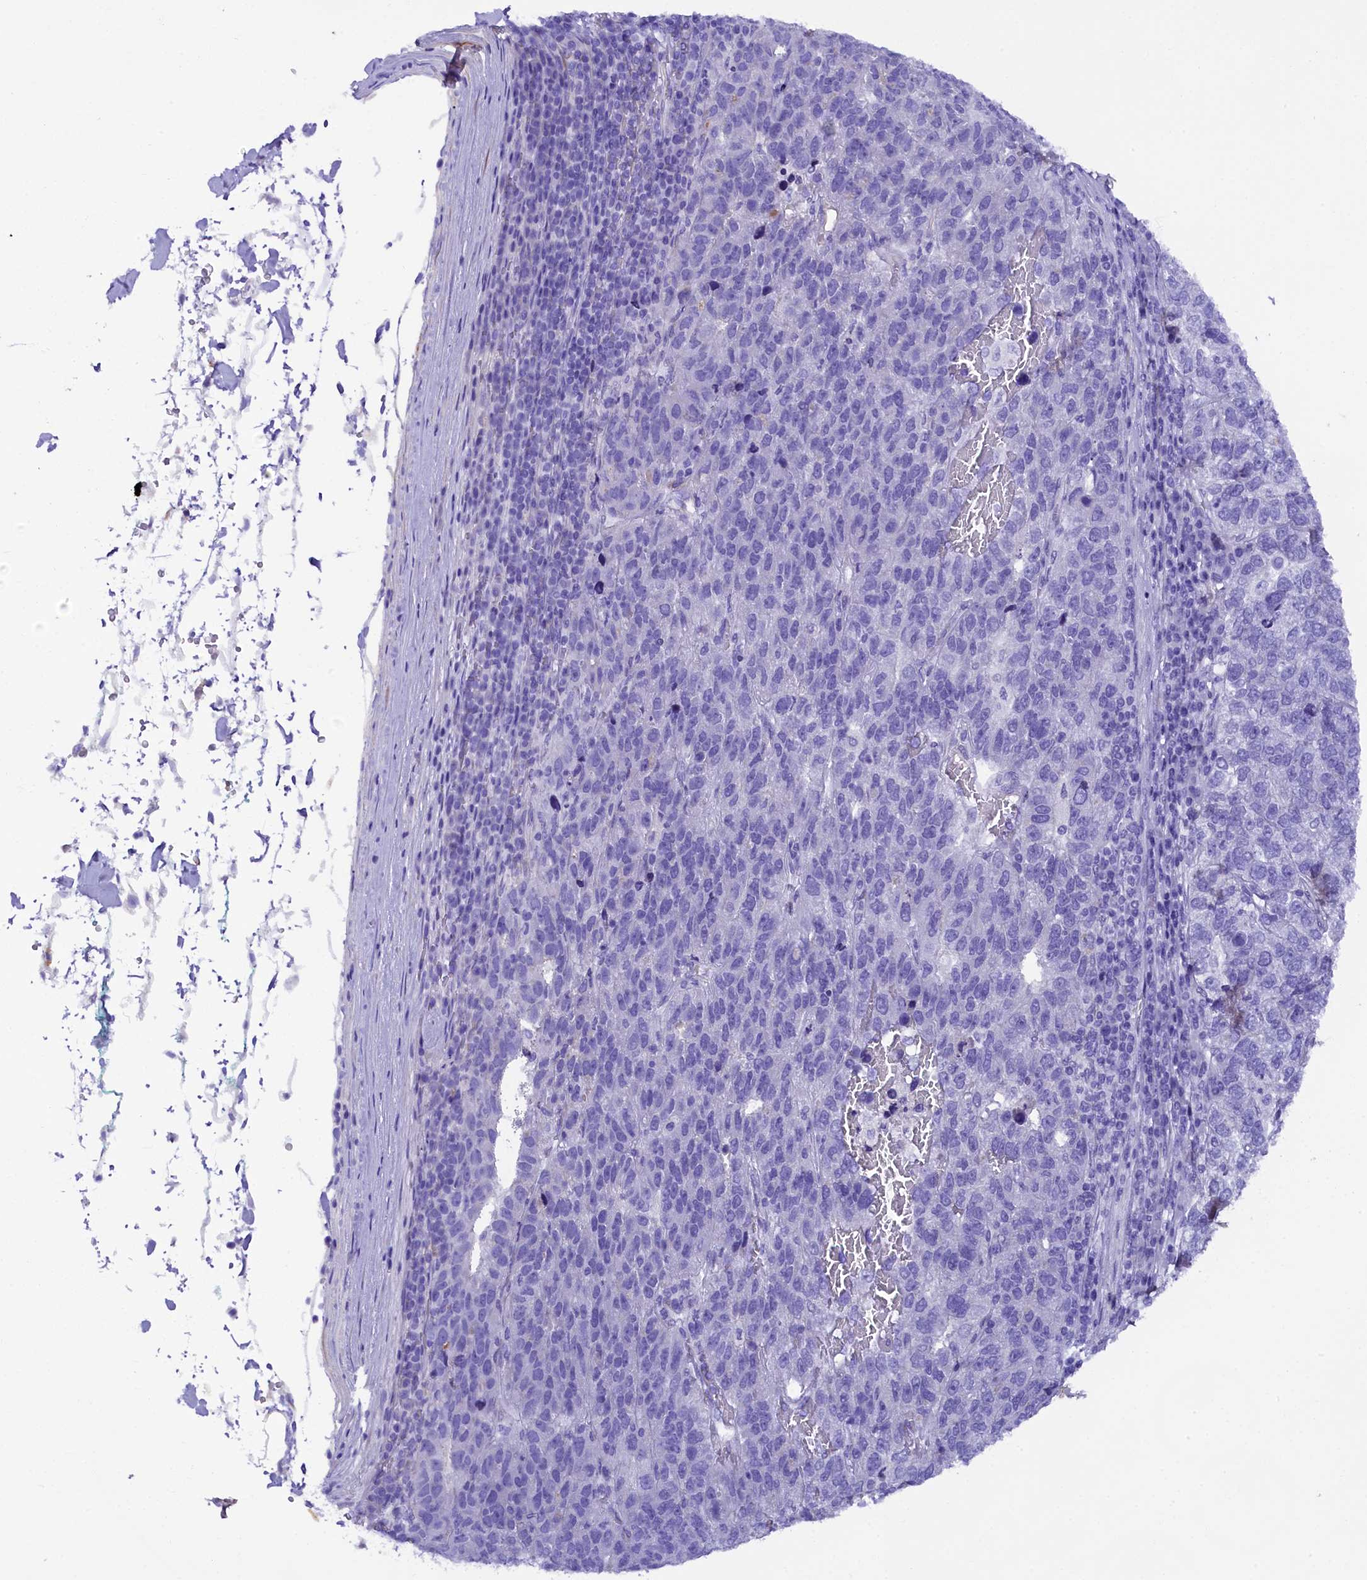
{"staining": {"intensity": "negative", "quantity": "none", "location": "none"}, "tissue": "pancreatic cancer", "cell_type": "Tumor cells", "image_type": "cancer", "snomed": [{"axis": "morphology", "description": "Adenocarcinoma, NOS"}, {"axis": "topography", "description": "Pancreas"}], "caption": "Adenocarcinoma (pancreatic) was stained to show a protein in brown. There is no significant staining in tumor cells.", "gene": "SOD3", "patient": {"sex": "female", "age": 61}}